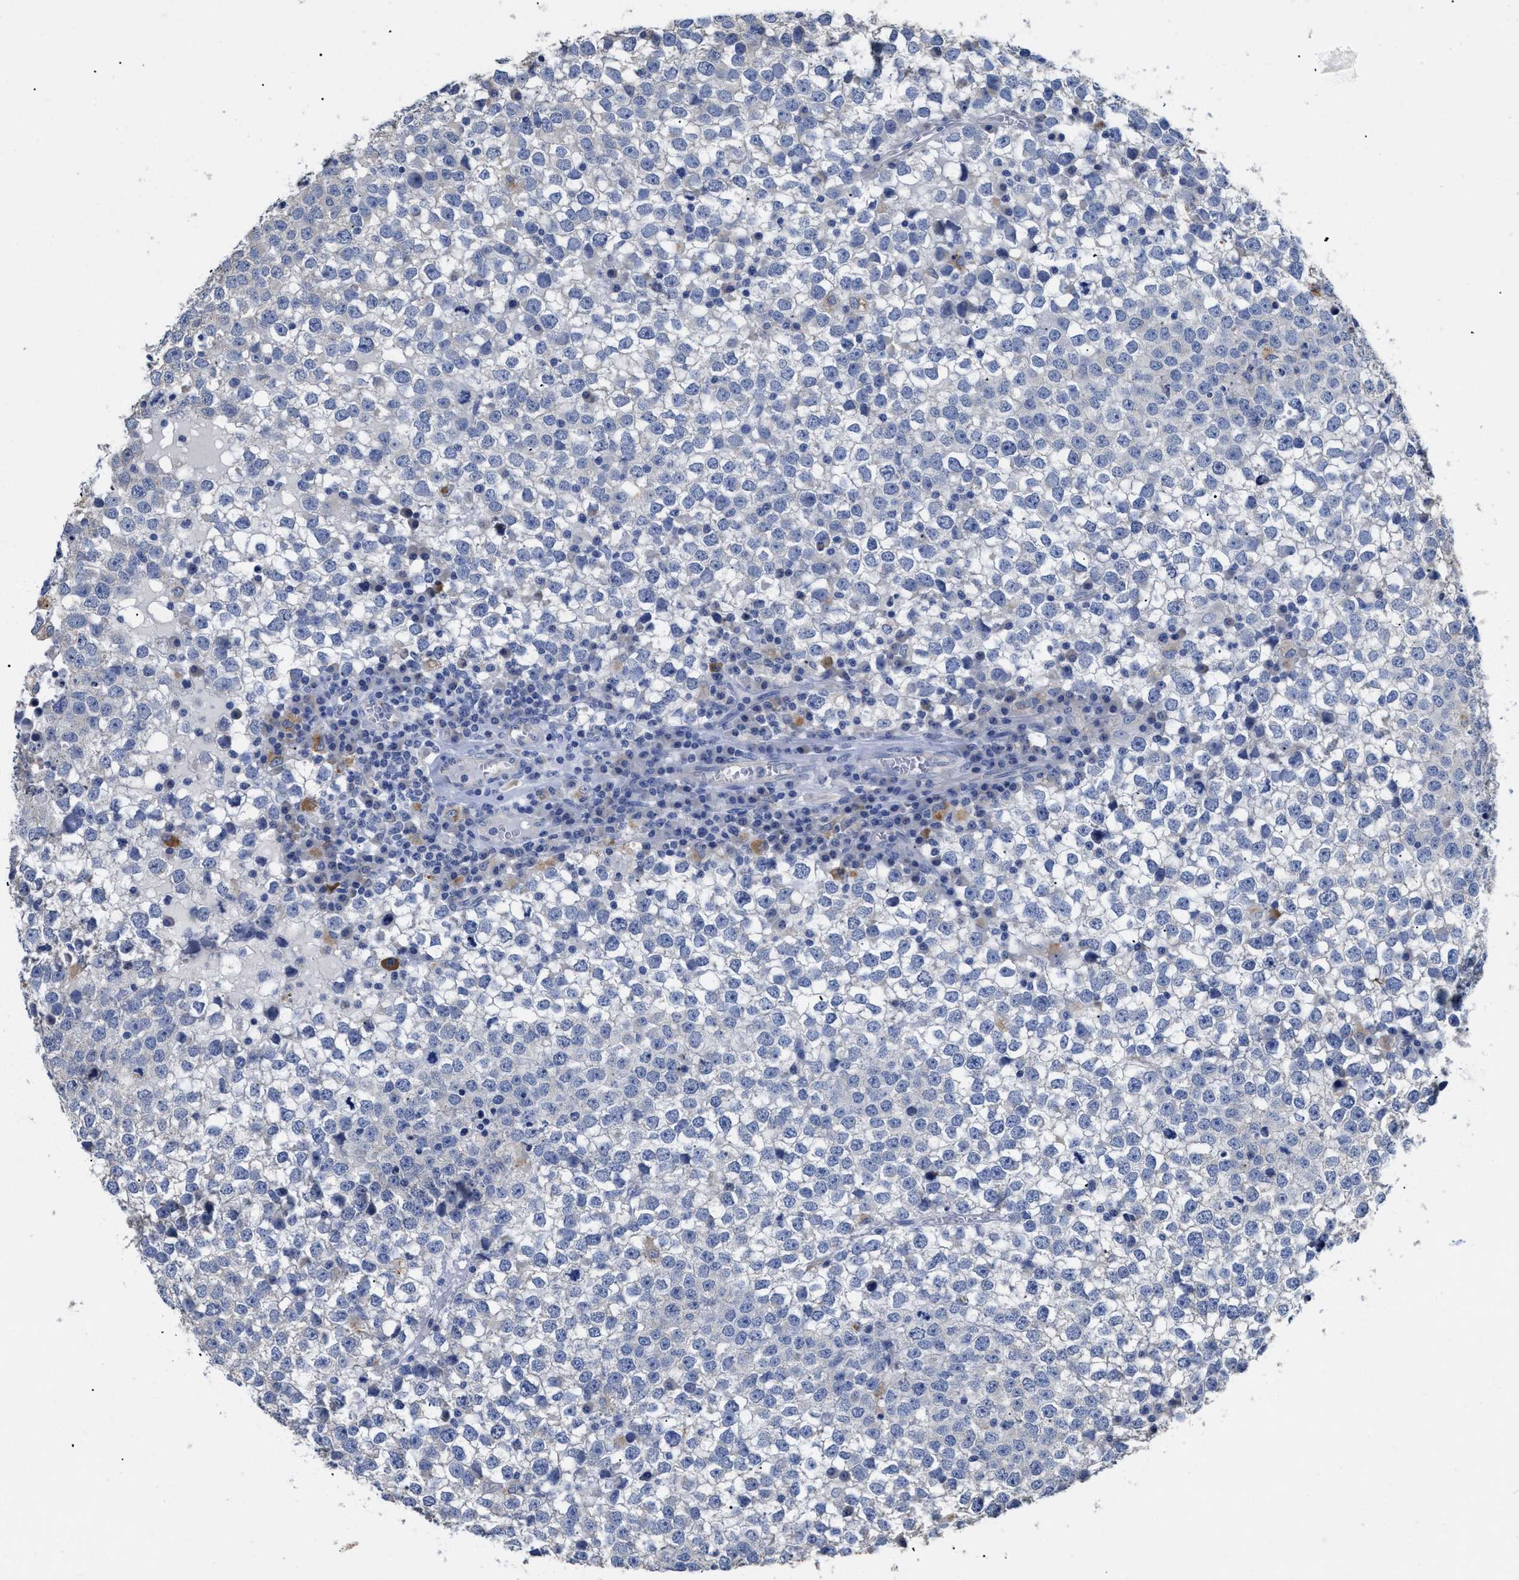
{"staining": {"intensity": "negative", "quantity": "none", "location": "none"}, "tissue": "testis cancer", "cell_type": "Tumor cells", "image_type": "cancer", "snomed": [{"axis": "morphology", "description": "Seminoma, NOS"}, {"axis": "topography", "description": "Testis"}], "caption": "Tumor cells are negative for protein expression in human testis seminoma.", "gene": "APOBEC2", "patient": {"sex": "male", "age": 65}}